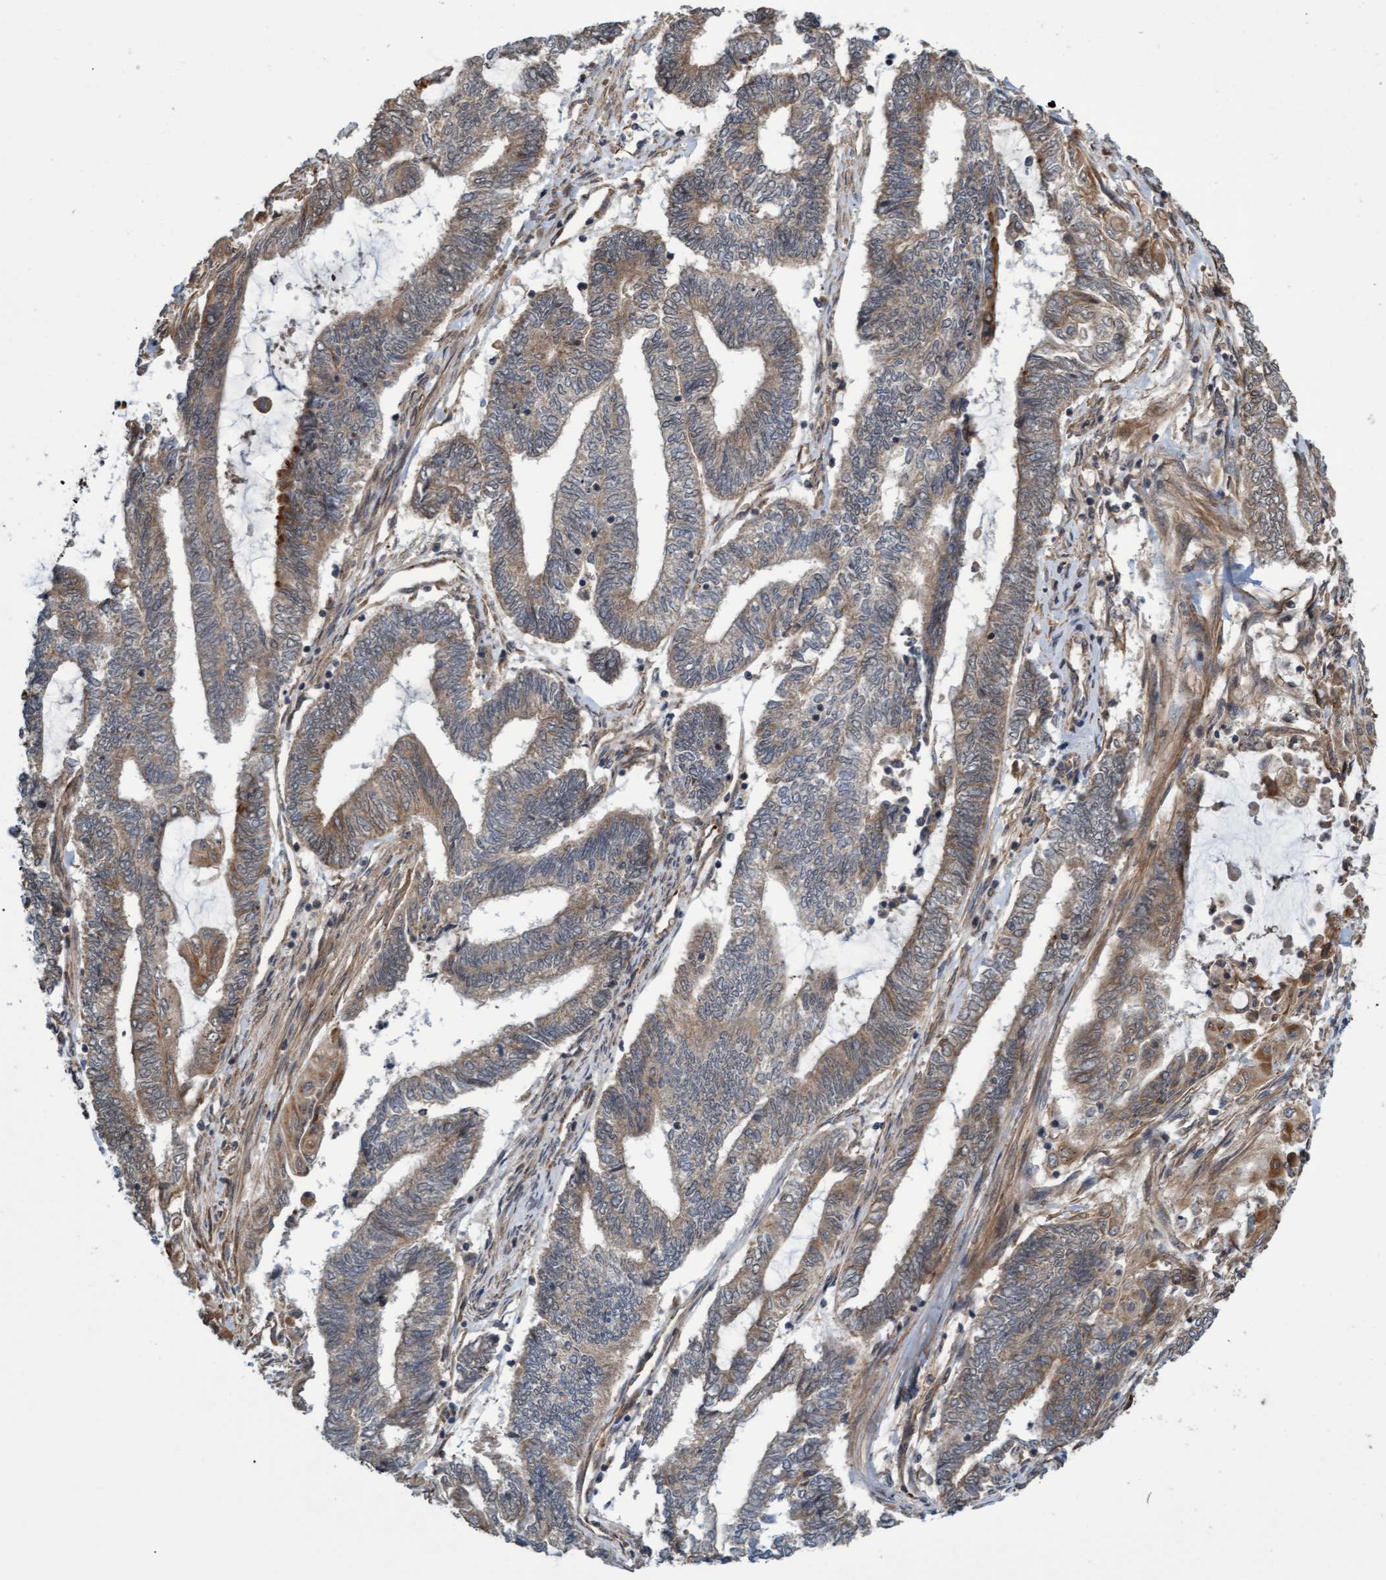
{"staining": {"intensity": "weak", "quantity": ">75%", "location": "cytoplasmic/membranous"}, "tissue": "endometrial cancer", "cell_type": "Tumor cells", "image_type": "cancer", "snomed": [{"axis": "morphology", "description": "Adenocarcinoma, NOS"}, {"axis": "topography", "description": "Uterus"}, {"axis": "topography", "description": "Endometrium"}], "caption": "IHC micrograph of adenocarcinoma (endometrial) stained for a protein (brown), which displays low levels of weak cytoplasmic/membranous staining in about >75% of tumor cells.", "gene": "TNFRSF10B", "patient": {"sex": "female", "age": 70}}